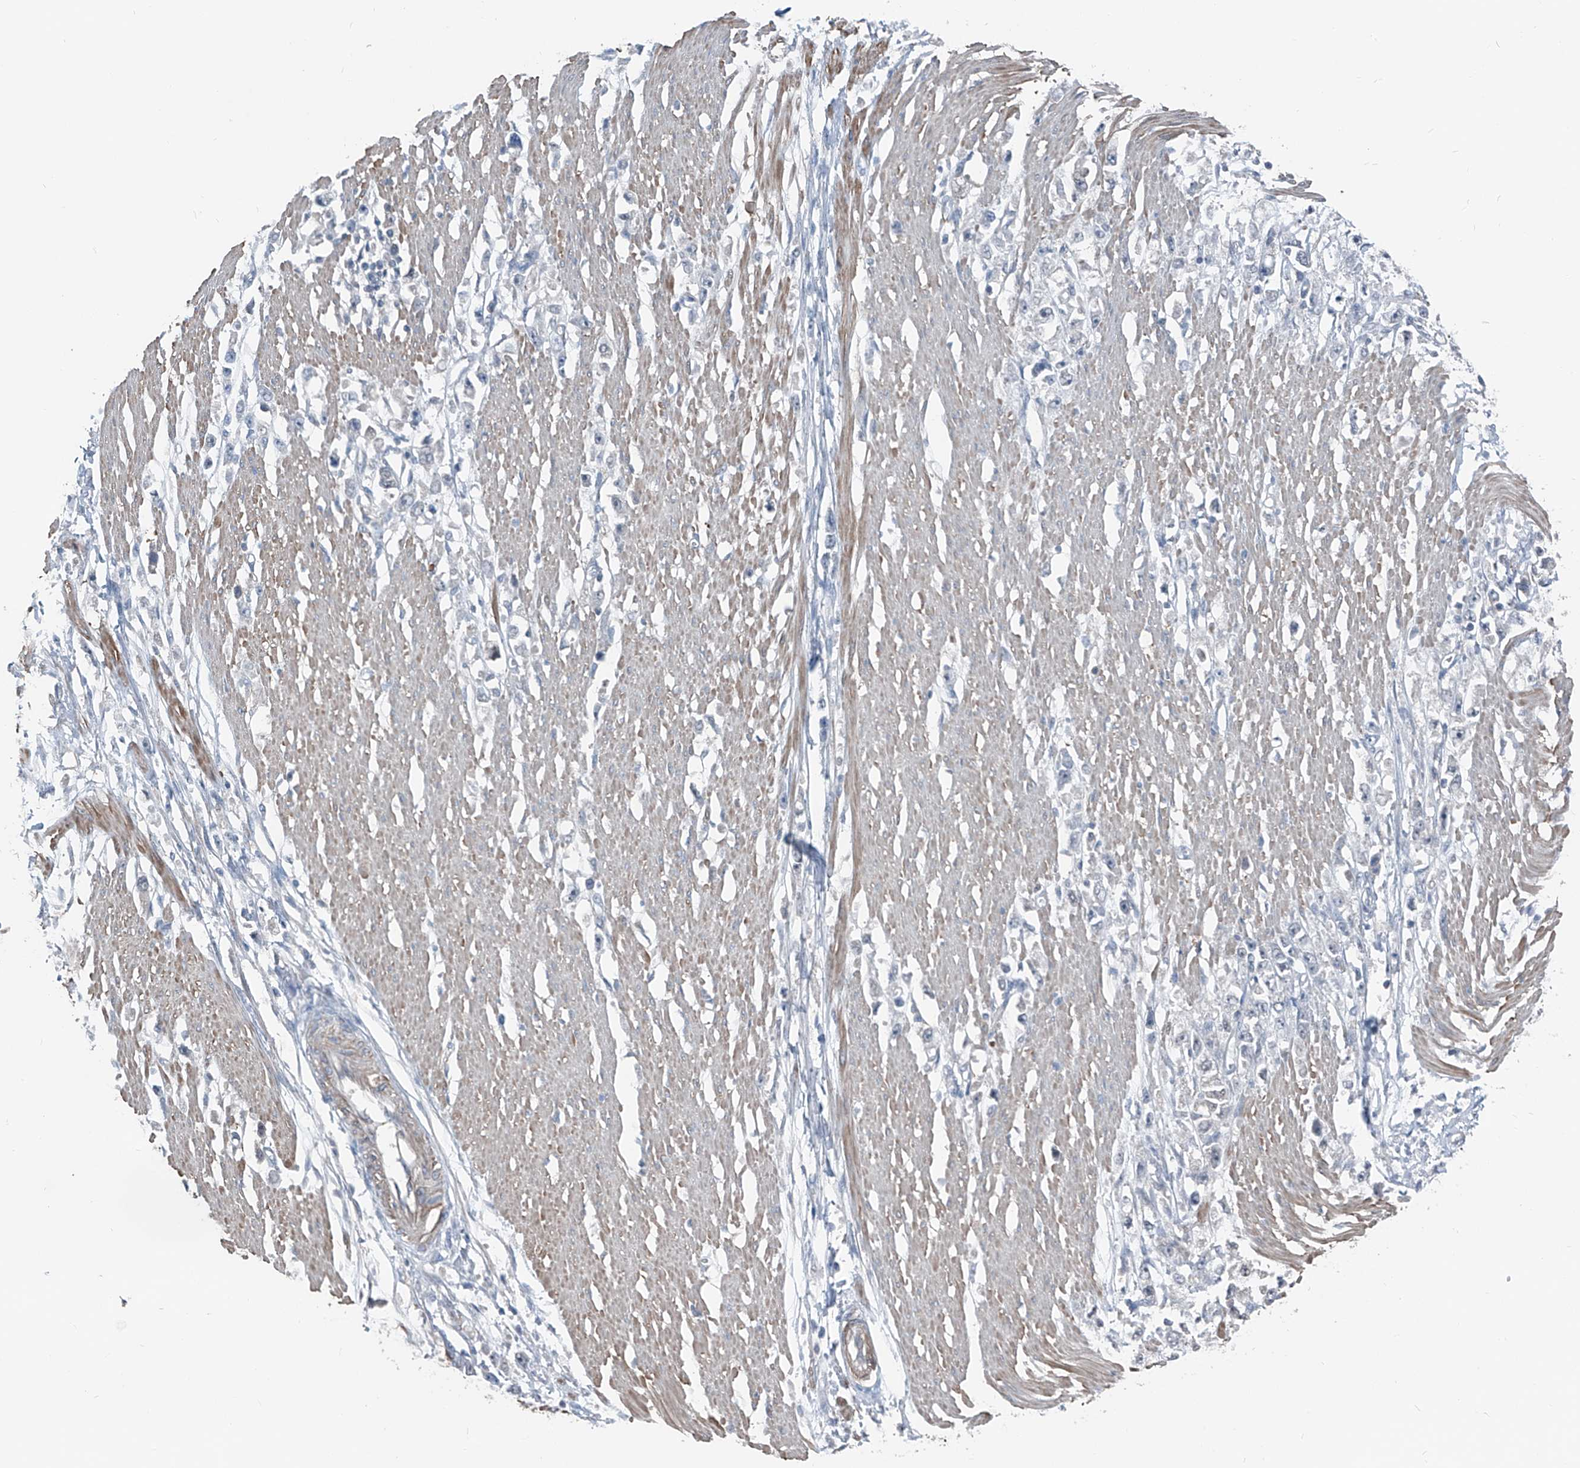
{"staining": {"intensity": "negative", "quantity": "none", "location": "none"}, "tissue": "stomach cancer", "cell_type": "Tumor cells", "image_type": "cancer", "snomed": [{"axis": "morphology", "description": "Adenocarcinoma, NOS"}, {"axis": "topography", "description": "Stomach"}], "caption": "A high-resolution image shows immunohistochemistry staining of stomach cancer, which displays no significant positivity in tumor cells. (DAB (3,3'-diaminobenzidine) immunohistochemistry (IHC) with hematoxylin counter stain).", "gene": "HSPB11", "patient": {"sex": "female", "age": 59}}